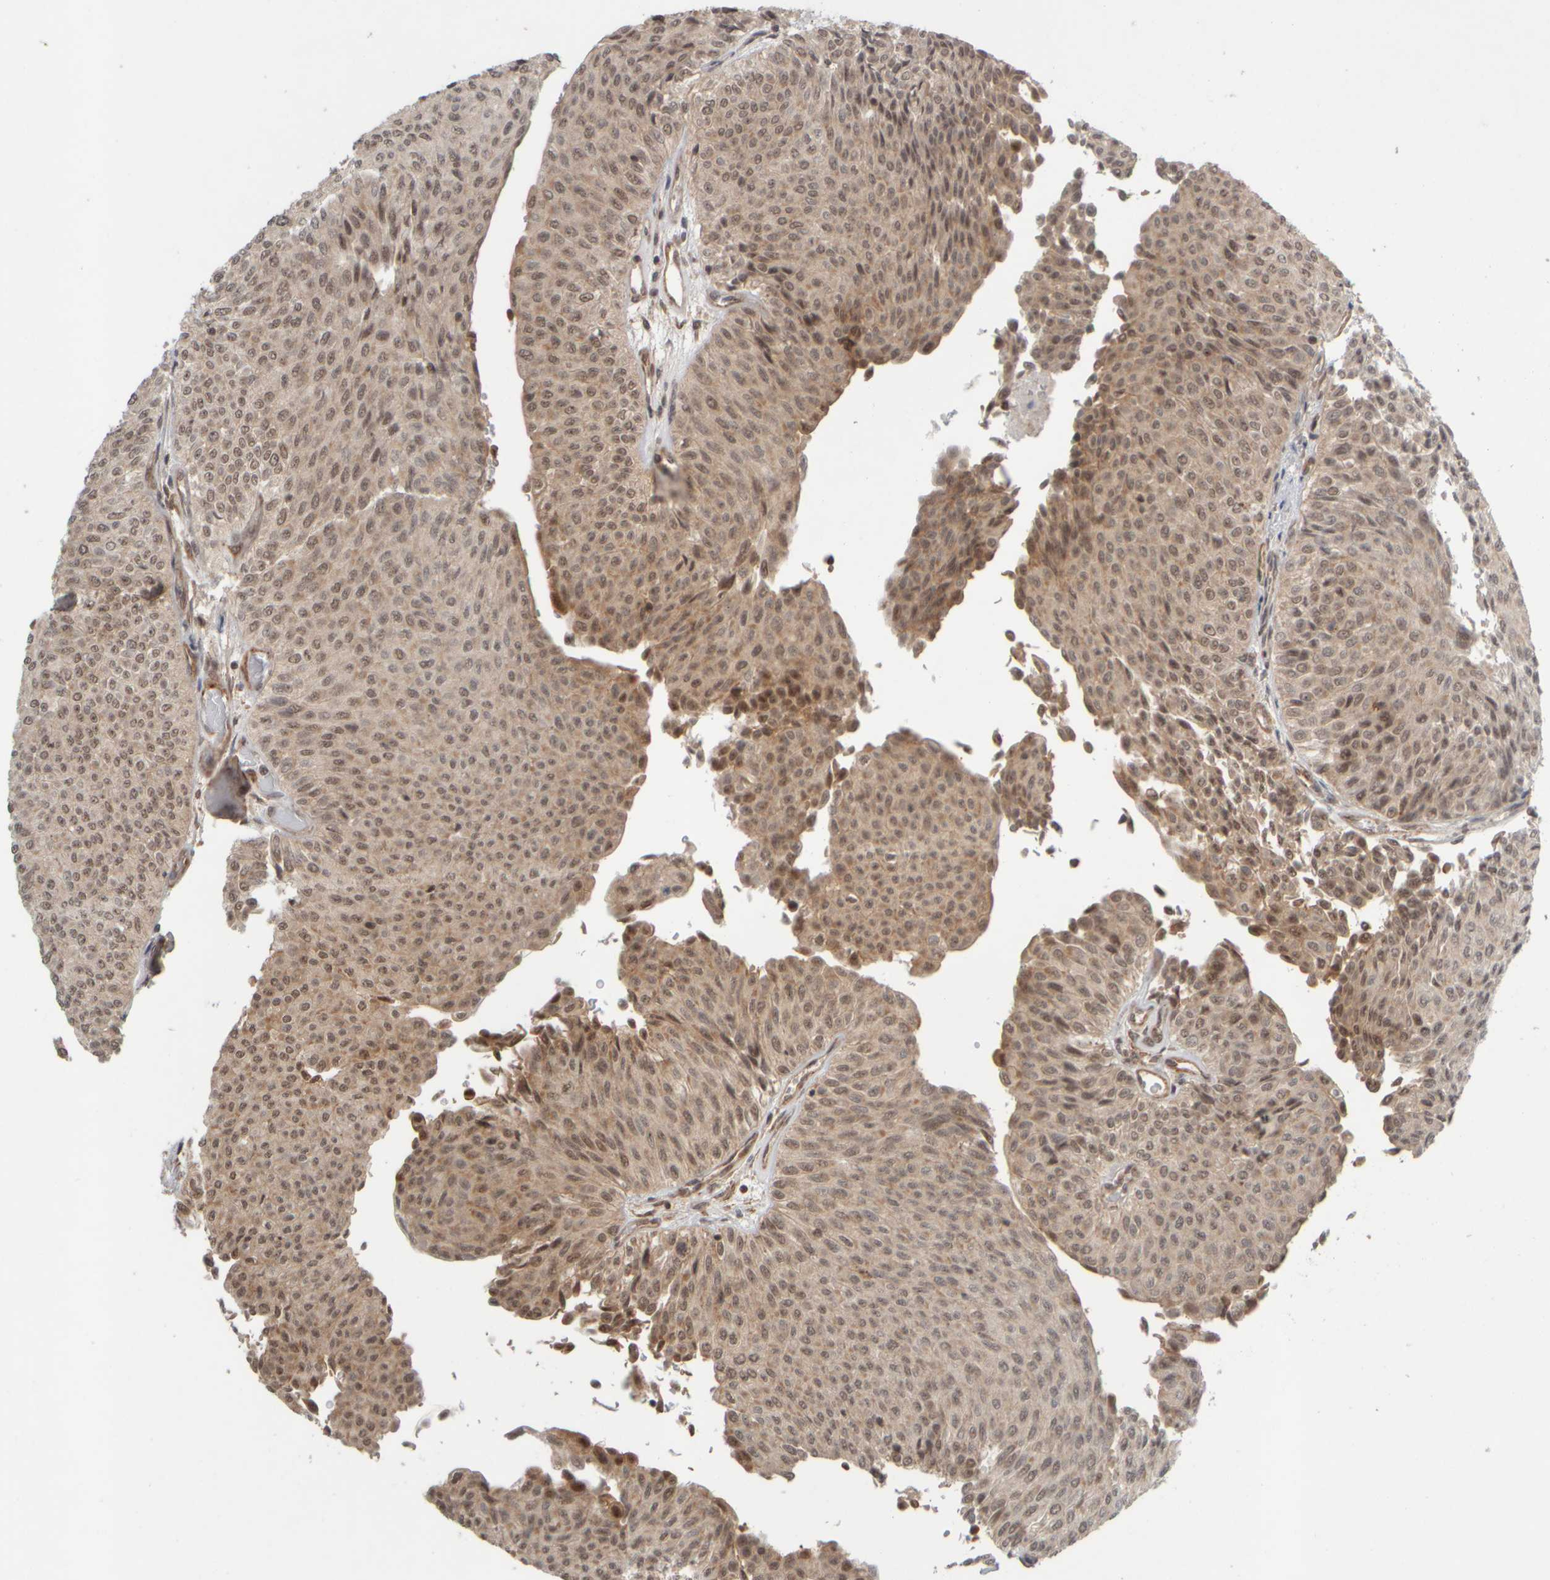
{"staining": {"intensity": "weak", "quantity": ">75%", "location": "nuclear"}, "tissue": "urothelial cancer", "cell_type": "Tumor cells", "image_type": "cancer", "snomed": [{"axis": "morphology", "description": "Urothelial carcinoma, Low grade"}, {"axis": "topography", "description": "Urinary bladder"}], "caption": "IHC image of neoplastic tissue: human urothelial carcinoma (low-grade) stained using immunohistochemistry exhibits low levels of weak protein expression localized specifically in the nuclear of tumor cells, appearing as a nuclear brown color.", "gene": "SYNRG", "patient": {"sex": "male", "age": 78}}